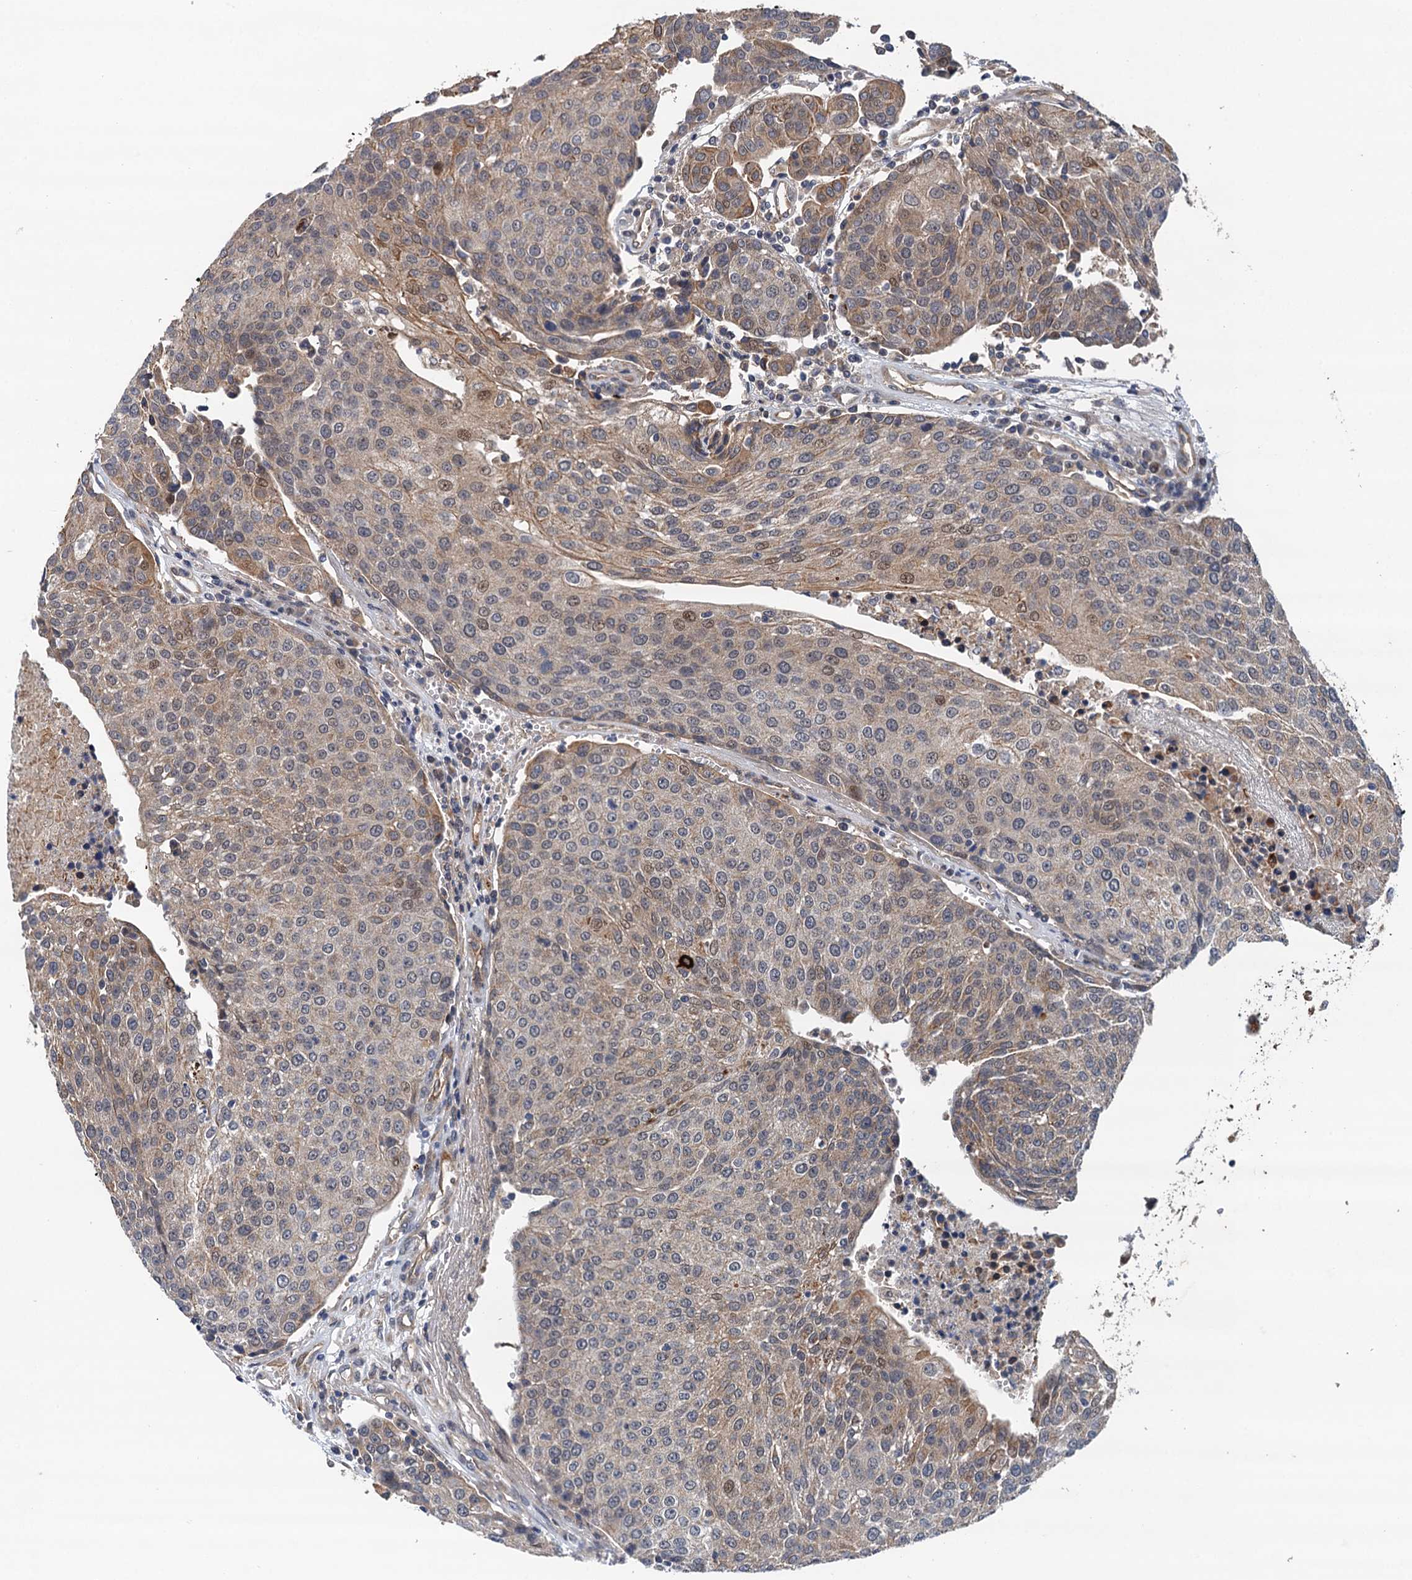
{"staining": {"intensity": "weak", "quantity": "<25%", "location": "cytoplasmic/membranous,nuclear"}, "tissue": "urothelial cancer", "cell_type": "Tumor cells", "image_type": "cancer", "snomed": [{"axis": "morphology", "description": "Urothelial carcinoma, High grade"}, {"axis": "topography", "description": "Urinary bladder"}], "caption": "IHC photomicrograph of high-grade urothelial carcinoma stained for a protein (brown), which shows no positivity in tumor cells.", "gene": "NLRP10", "patient": {"sex": "female", "age": 85}}